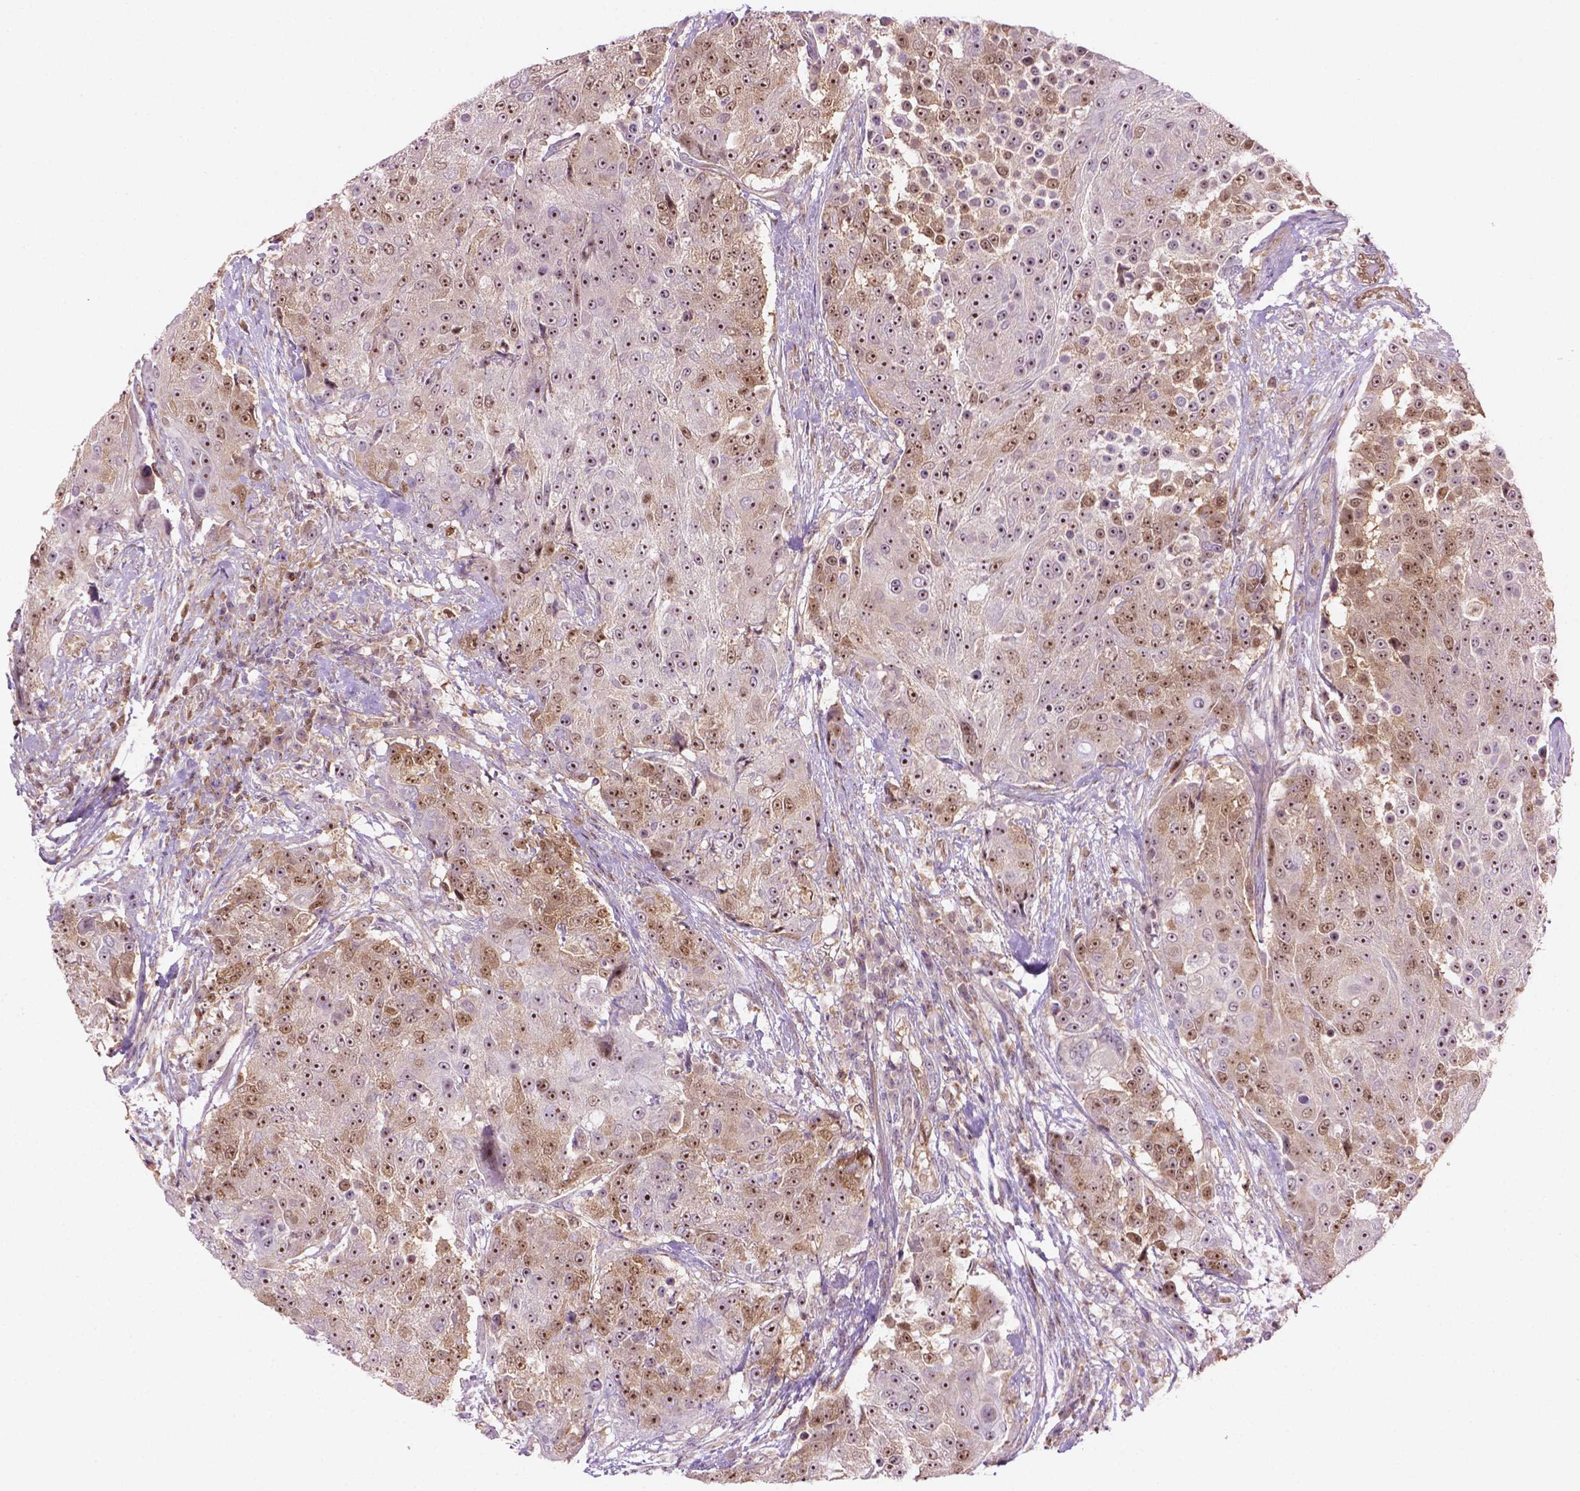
{"staining": {"intensity": "moderate", "quantity": ">75%", "location": "nuclear"}, "tissue": "urothelial cancer", "cell_type": "Tumor cells", "image_type": "cancer", "snomed": [{"axis": "morphology", "description": "Urothelial carcinoma, High grade"}, {"axis": "topography", "description": "Urinary bladder"}], "caption": "Immunohistochemistry of high-grade urothelial carcinoma exhibits medium levels of moderate nuclear expression in approximately >75% of tumor cells.", "gene": "SMC2", "patient": {"sex": "female", "age": 63}}